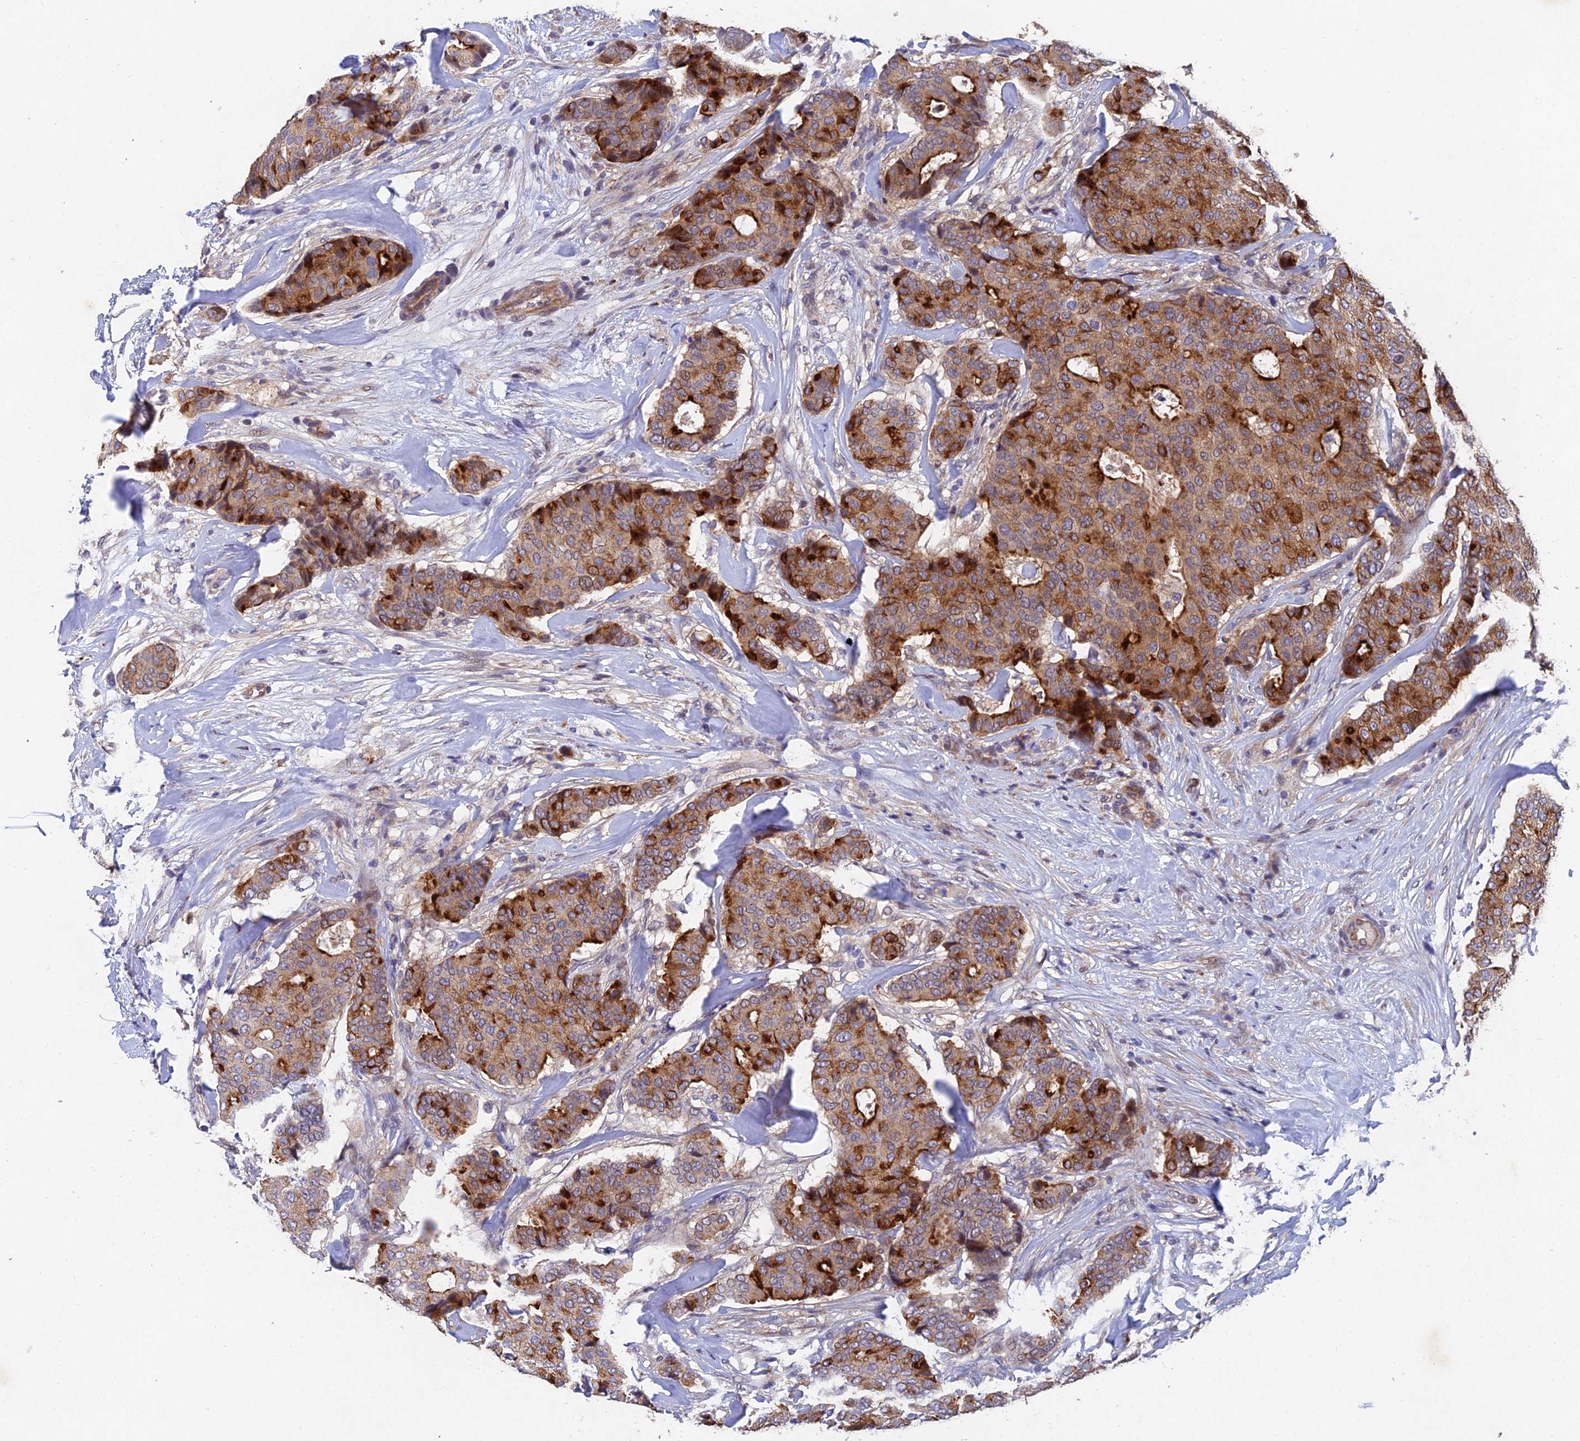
{"staining": {"intensity": "strong", "quantity": "25%-75%", "location": "cytoplasmic/membranous"}, "tissue": "breast cancer", "cell_type": "Tumor cells", "image_type": "cancer", "snomed": [{"axis": "morphology", "description": "Duct carcinoma"}, {"axis": "topography", "description": "Breast"}], "caption": "Immunohistochemistry (IHC) of human breast cancer (invasive ductal carcinoma) exhibits high levels of strong cytoplasmic/membranous staining in approximately 25%-75% of tumor cells. (DAB IHC with brightfield microscopy, high magnification).", "gene": "NSMCE1", "patient": {"sex": "female", "age": 75}}